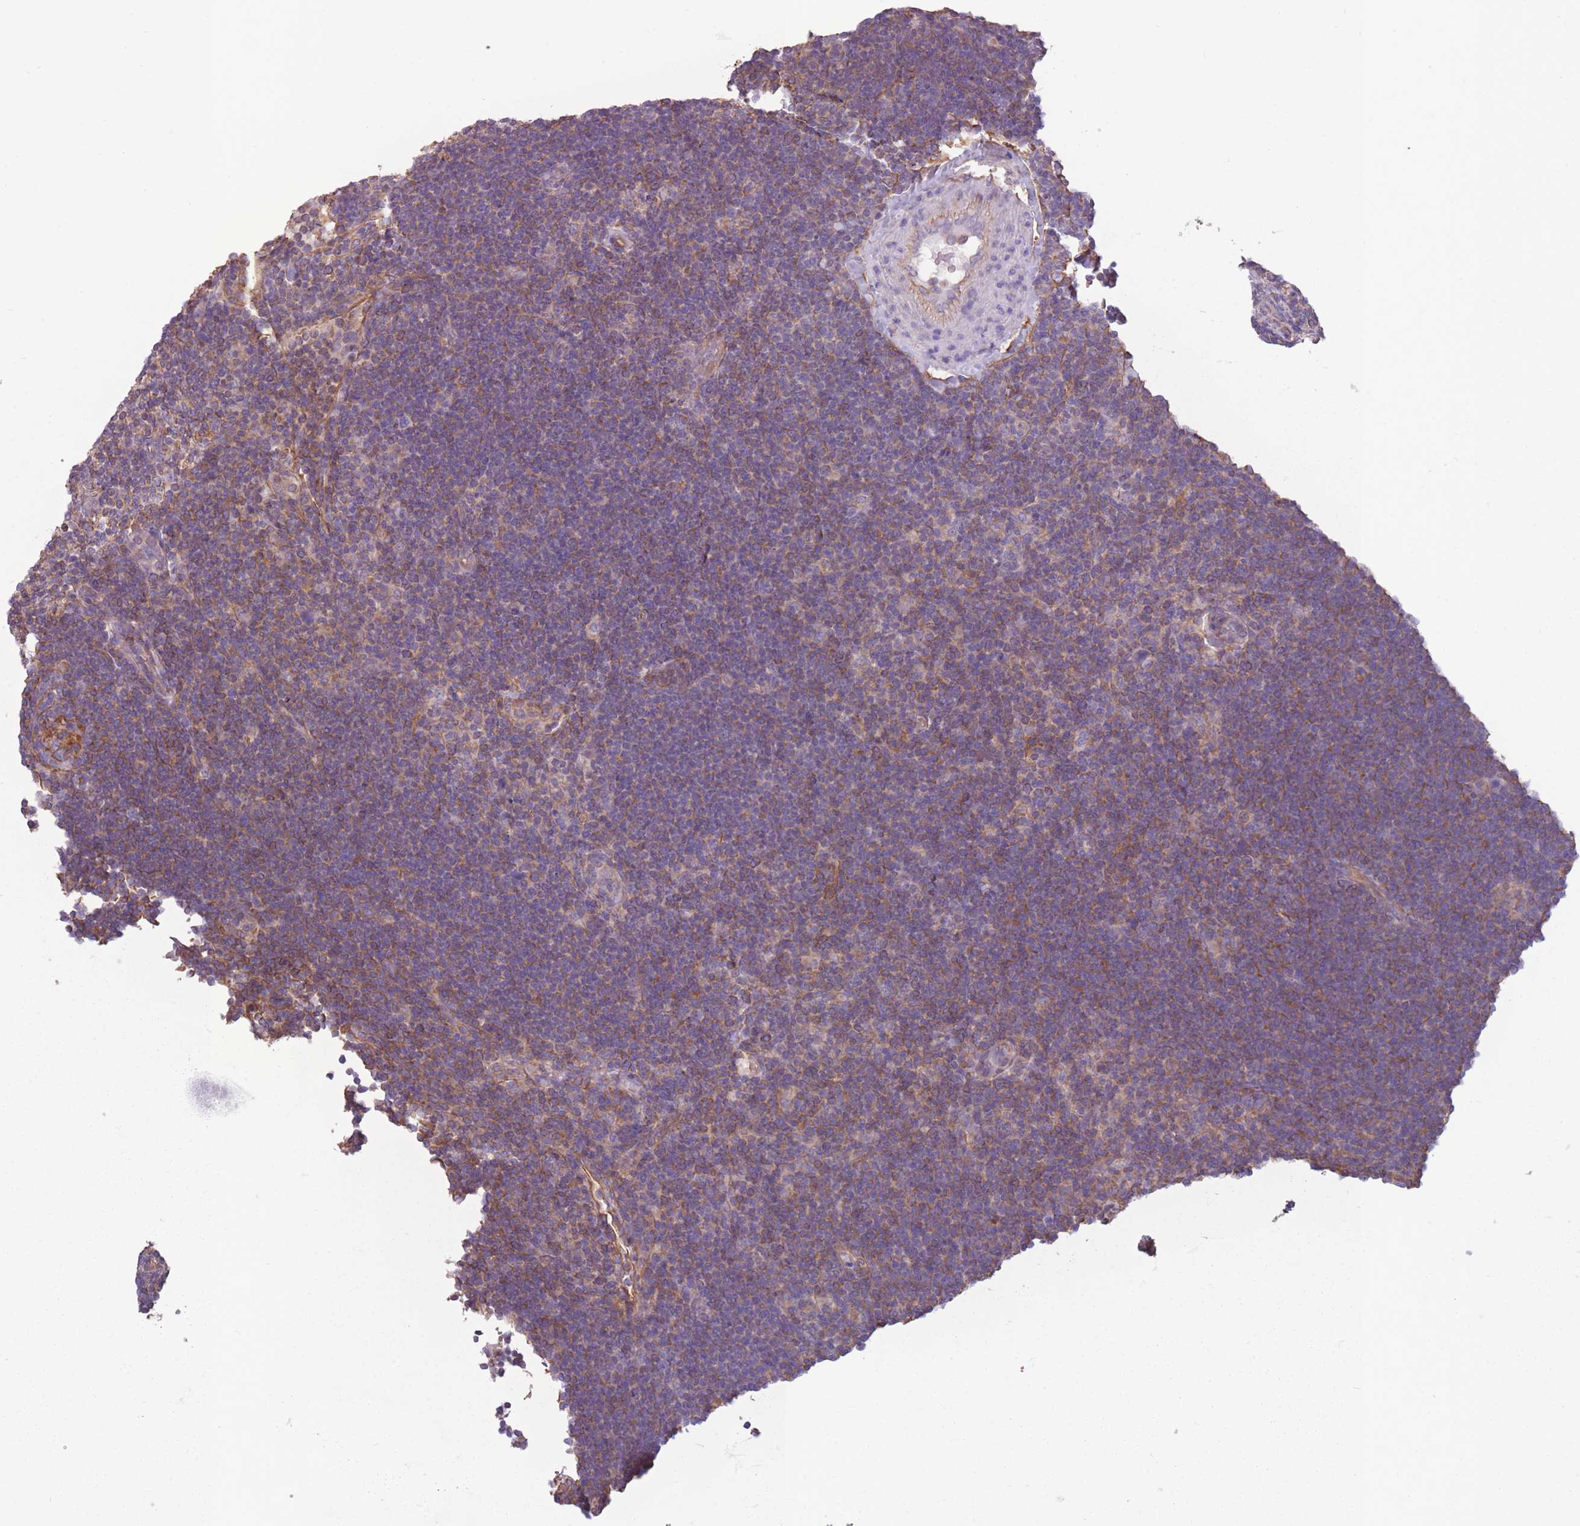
{"staining": {"intensity": "negative", "quantity": "none", "location": "none"}, "tissue": "lymphoma", "cell_type": "Tumor cells", "image_type": "cancer", "snomed": [{"axis": "morphology", "description": "Hodgkin's disease, NOS"}, {"axis": "topography", "description": "Lymph node"}], "caption": "This image is of Hodgkin's disease stained with immunohistochemistry to label a protein in brown with the nuclei are counter-stained blue. There is no staining in tumor cells.", "gene": "ADD1", "patient": {"sex": "female", "age": 57}}